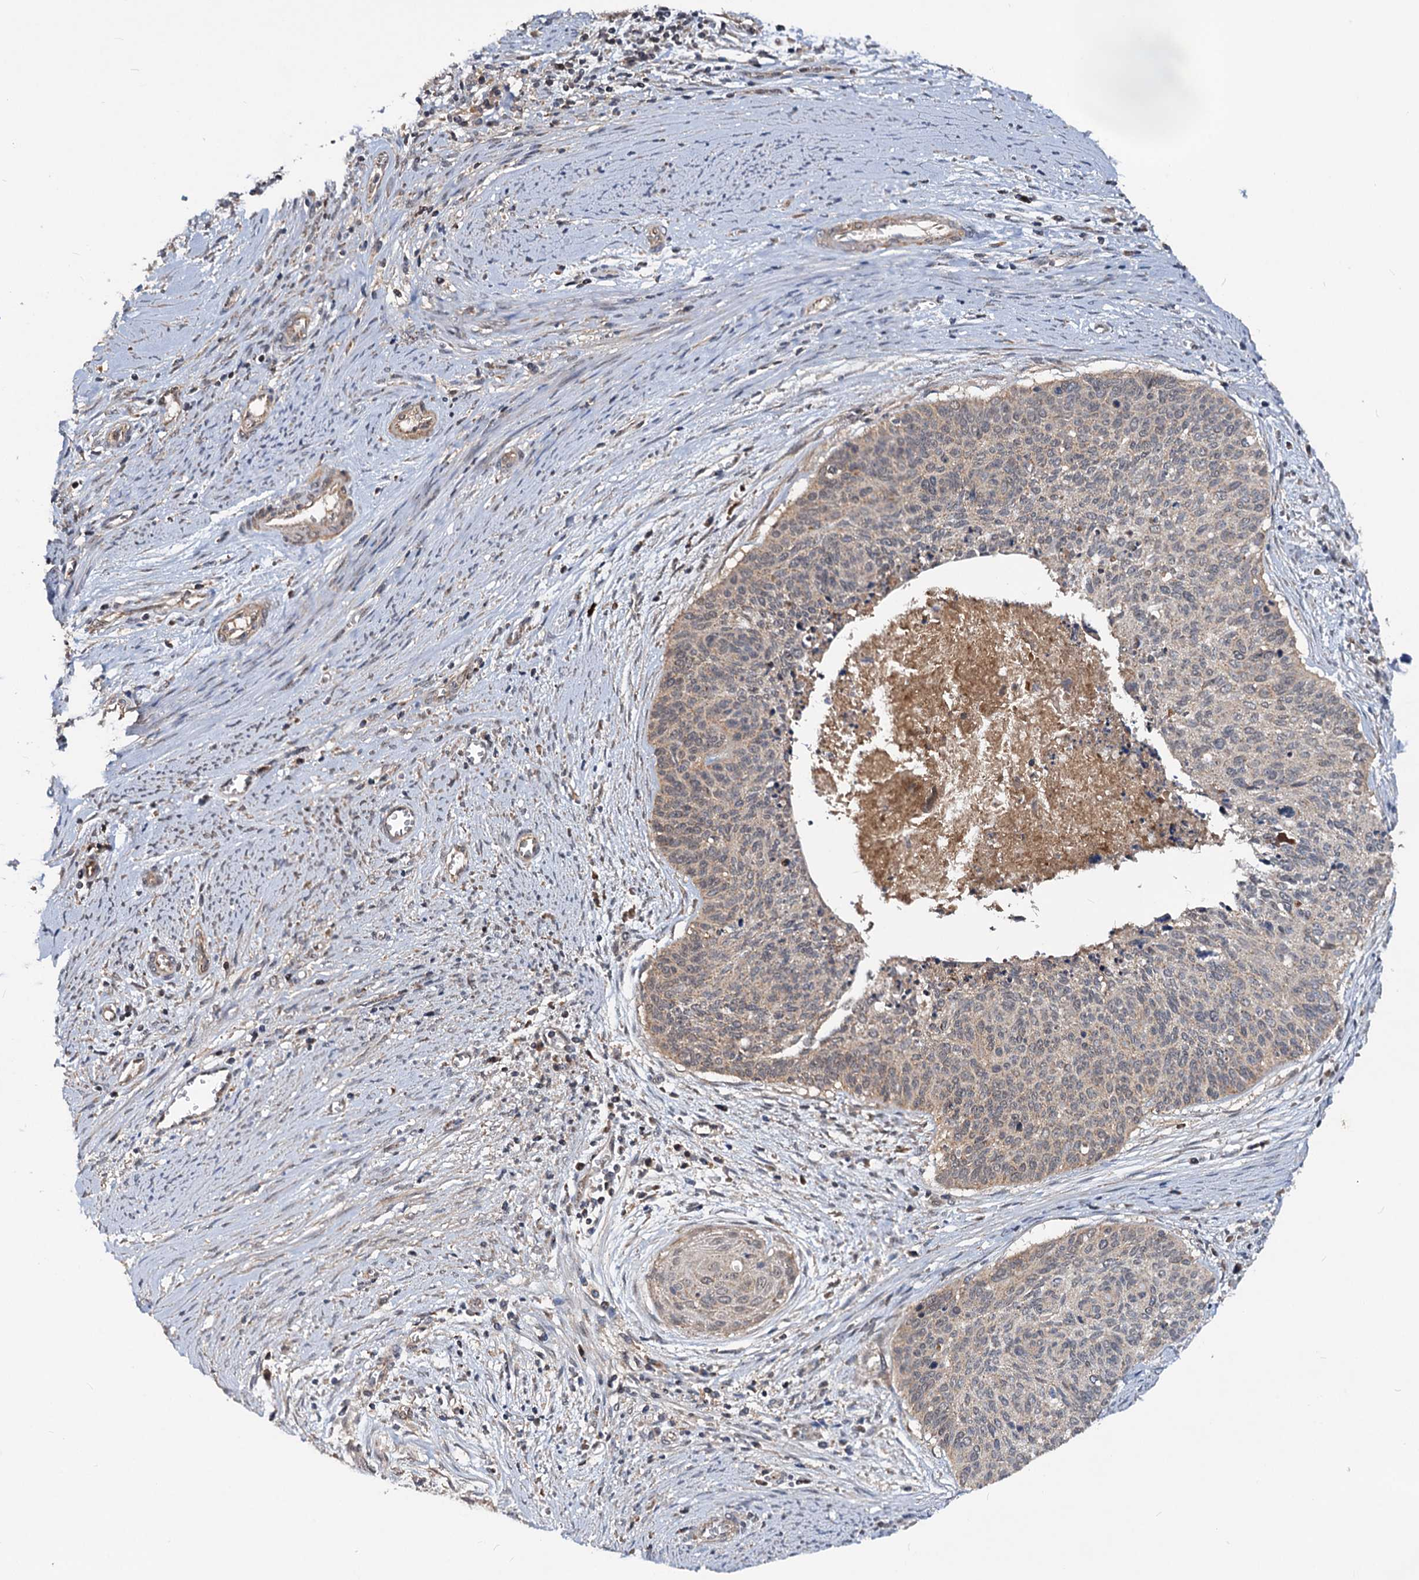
{"staining": {"intensity": "weak", "quantity": "25%-75%", "location": "cytoplasmic/membranous"}, "tissue": "cervical cancer", "cell_type": "Tumor cells", "image_type": "cancer", "snomed": [{"axis": "morphology", "description": "Squamous cell carcinoma, NOS"}, {"axis": "topography", "description": "Cervix"}], "caption": "Immunohistochemical staining of human cervical cancer (squamous cell carcinoma) reveals low levels of weak cytoplasmic/membranous protein staining in about 25%-75% of tumor cells.", "gene": "CEP76", "patient": {"sex": "female", "age": 55}}